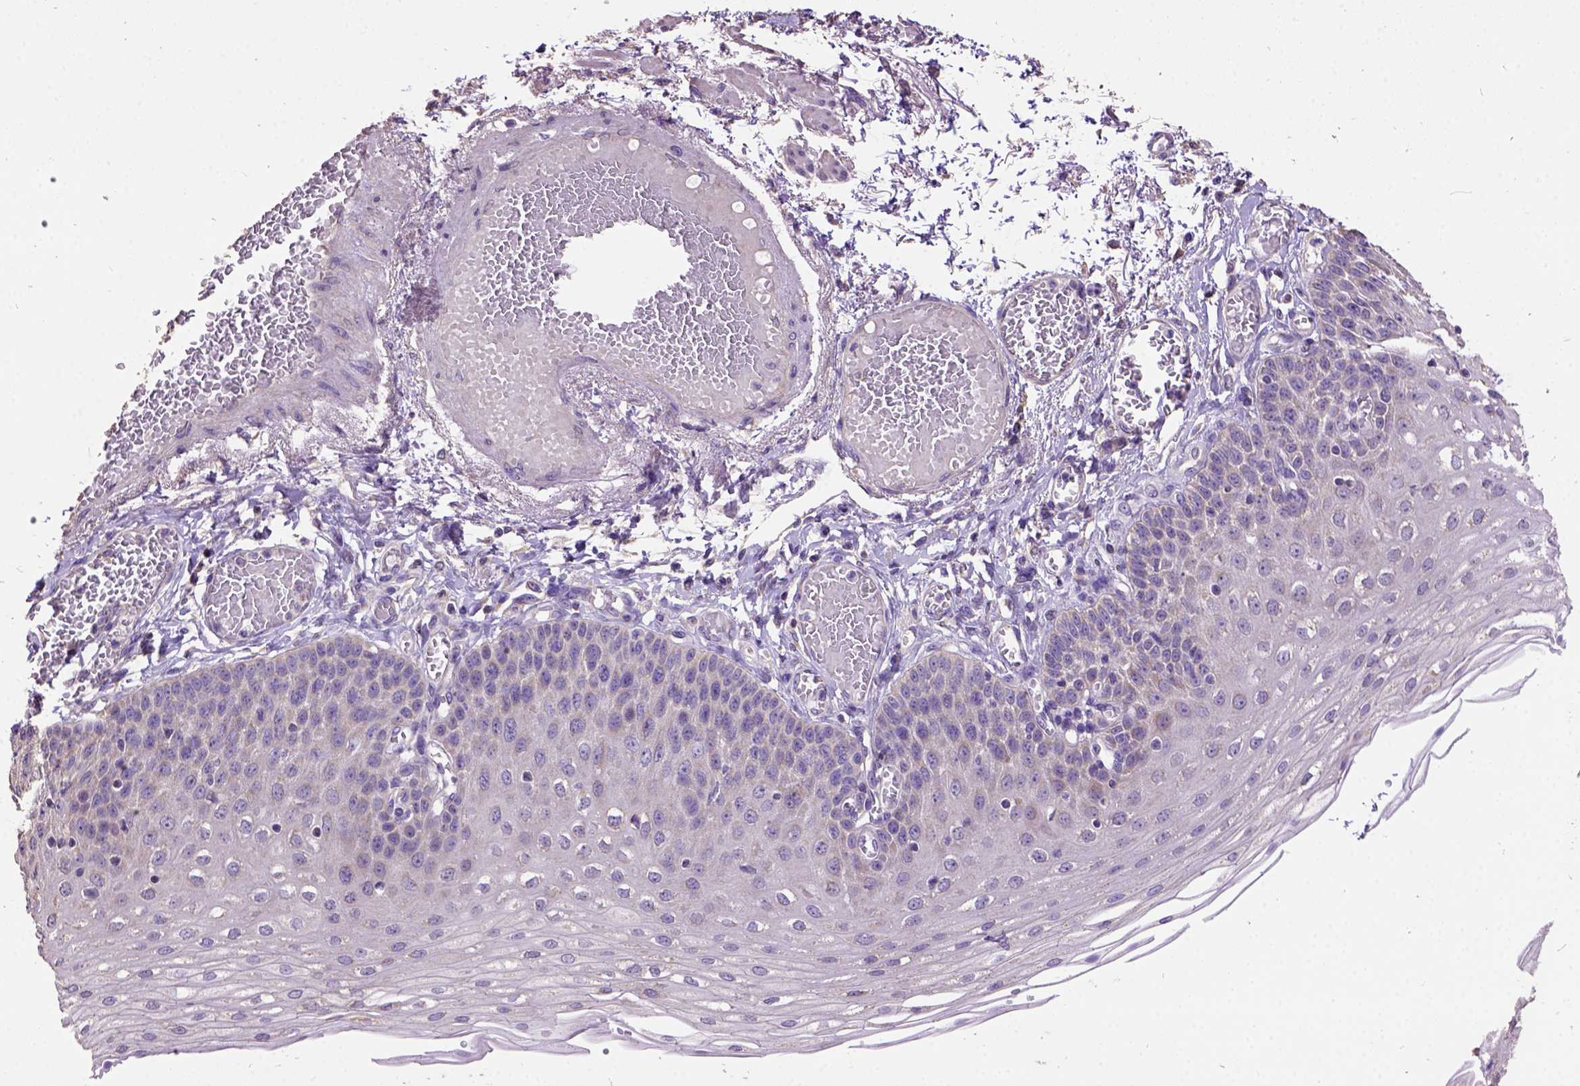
{"staining": {"intensity": "moderate", "quantity": "<25%", "location": "cytoplasmic/membranous"}, "tissue": "esophagus", "cell_type": "Squamous epithelial cells", "image_type": "normal", "snomed": [{"axis": "morphology", "description": "Normal tissue, NOS"}, {"axis": "morphology", "description": "Adenocarcinoma, NOS"}, {"axis": "topography", "description": "Esophagus"}], "caption": "Immunohistochemical staining of unremarkable human esophagus shows low levels of moderate cytoplasmic/membranous positivity in approximately <25% of squamous epithelial cells.", "gene": "DQX1", "patient": {"sex": "male", "age": 81}}